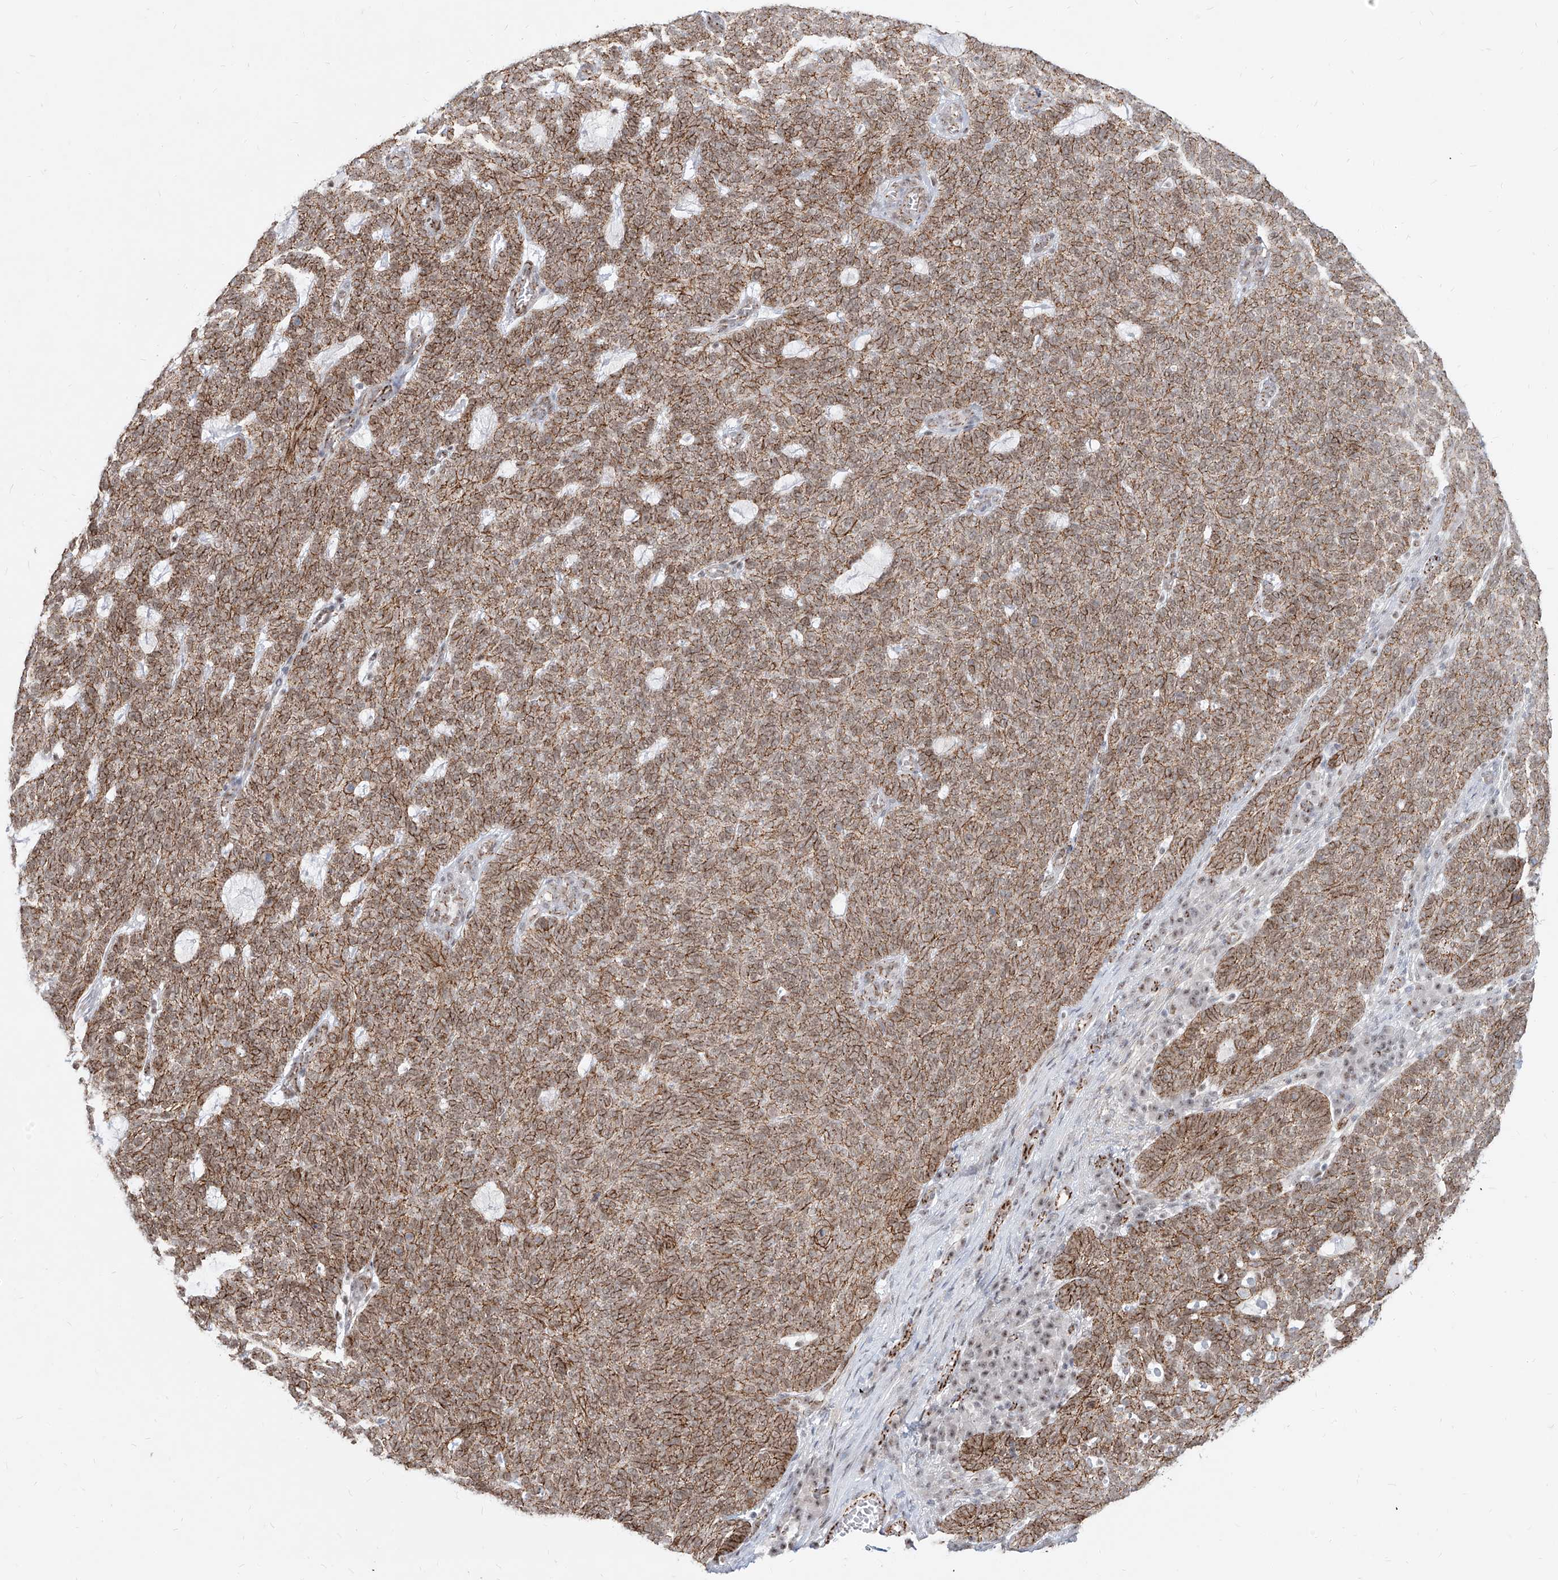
{"staining": {"intensity": "moderate", "quantity": ">75%", "location": "cytoplasmic/membranous,nuclear"}, "tissue": "skin cancer", "cell_type": "Tumor cells", "image_type": "cancer", "snomed": [{"axis": "morphology", "description": "Squamous cell carcinoma, NOS"}, {"axis": "topography", "description": "Skin"}], "caption": "Brown immunohistochemical staining in human squamous cell carcinoma (skin) displays moderate cytoplasmic/membranous and nuclear staining in approximately >75% of tumor cells.", "gene": "ZNF710", "patient": {"sex": "female", "age": 90}}